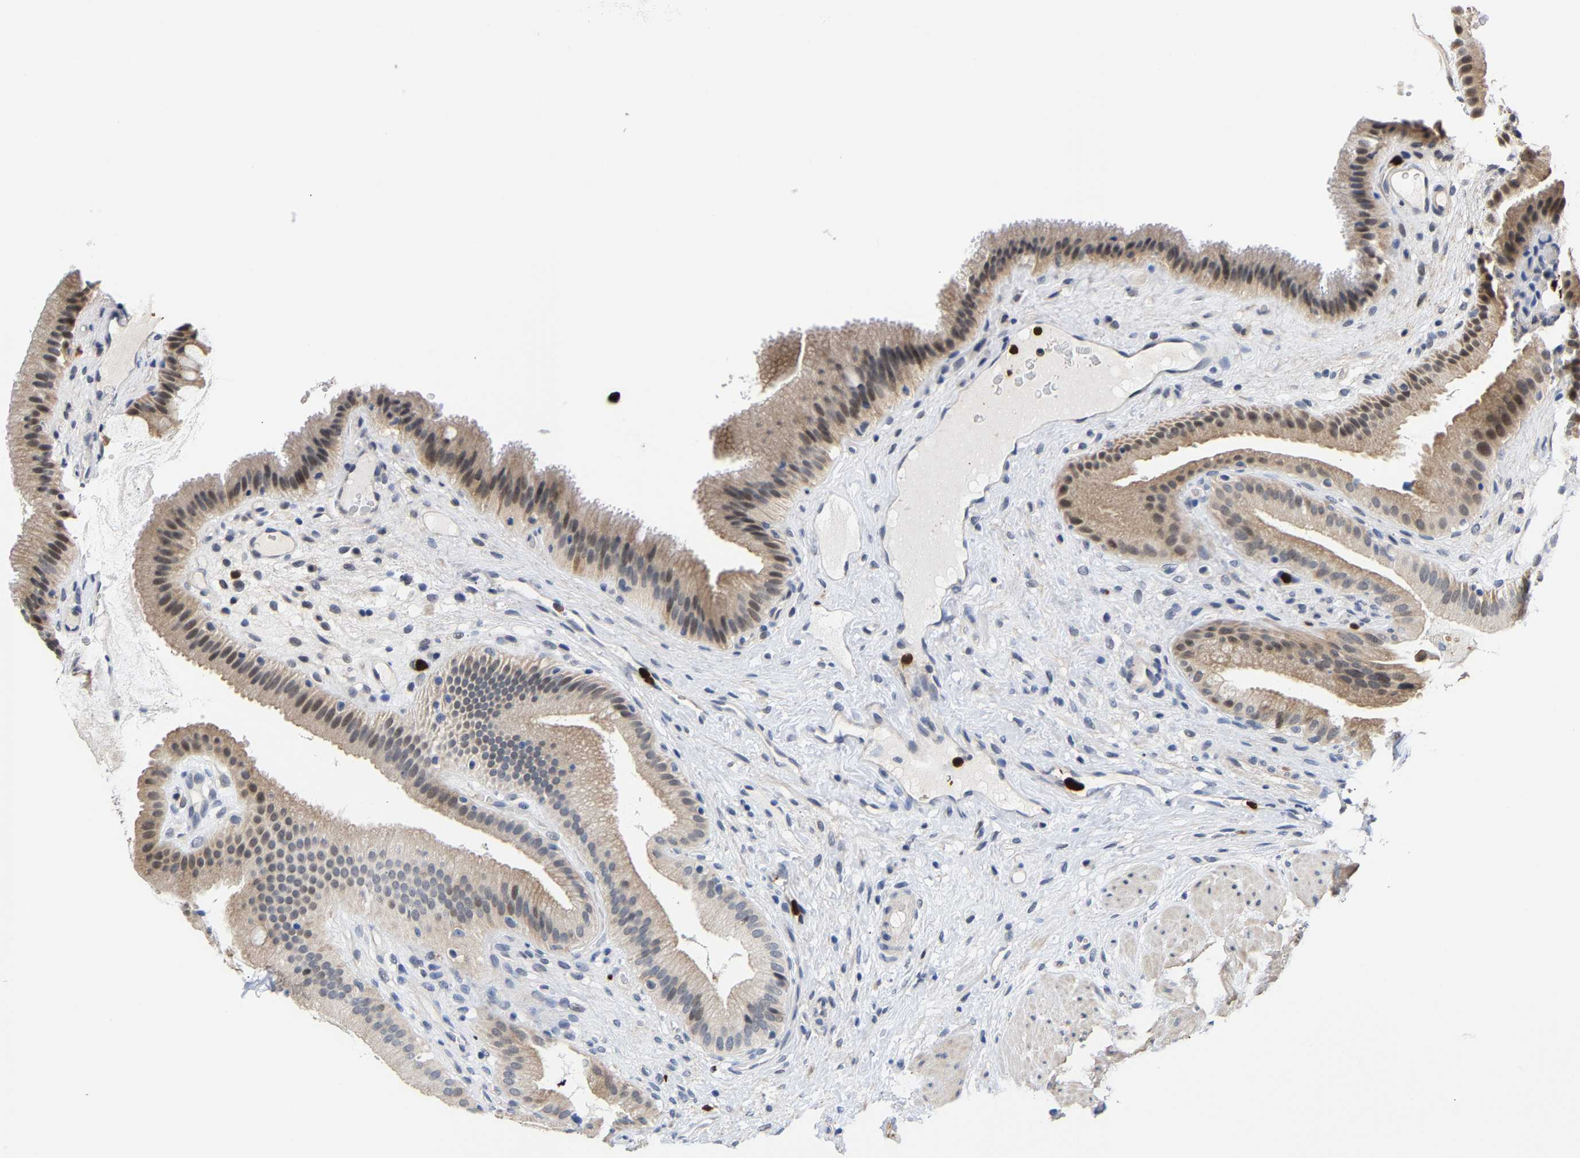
{"staining": {"intensity": "weak", "quantity": ">75%", "location": "cytoplasmic/membranous,nuclear"}, "tissue": "gallbladder", "cell_type": "Glandular cells", "image_type": "normal", "snomed": [{"axis": "morphology", "description": "Normal tissue, NOS"}, {"axis": "topography", "description": "Gallbladder"}], "caption": "Gallbladder stained with immunohistochemistry reveals weak cytoplasmic/membranous,nuclear positivity in approximately >75% of glandular cells.", "gene": "TDRD7", "patient": {"sex": "male", "age": 49}}